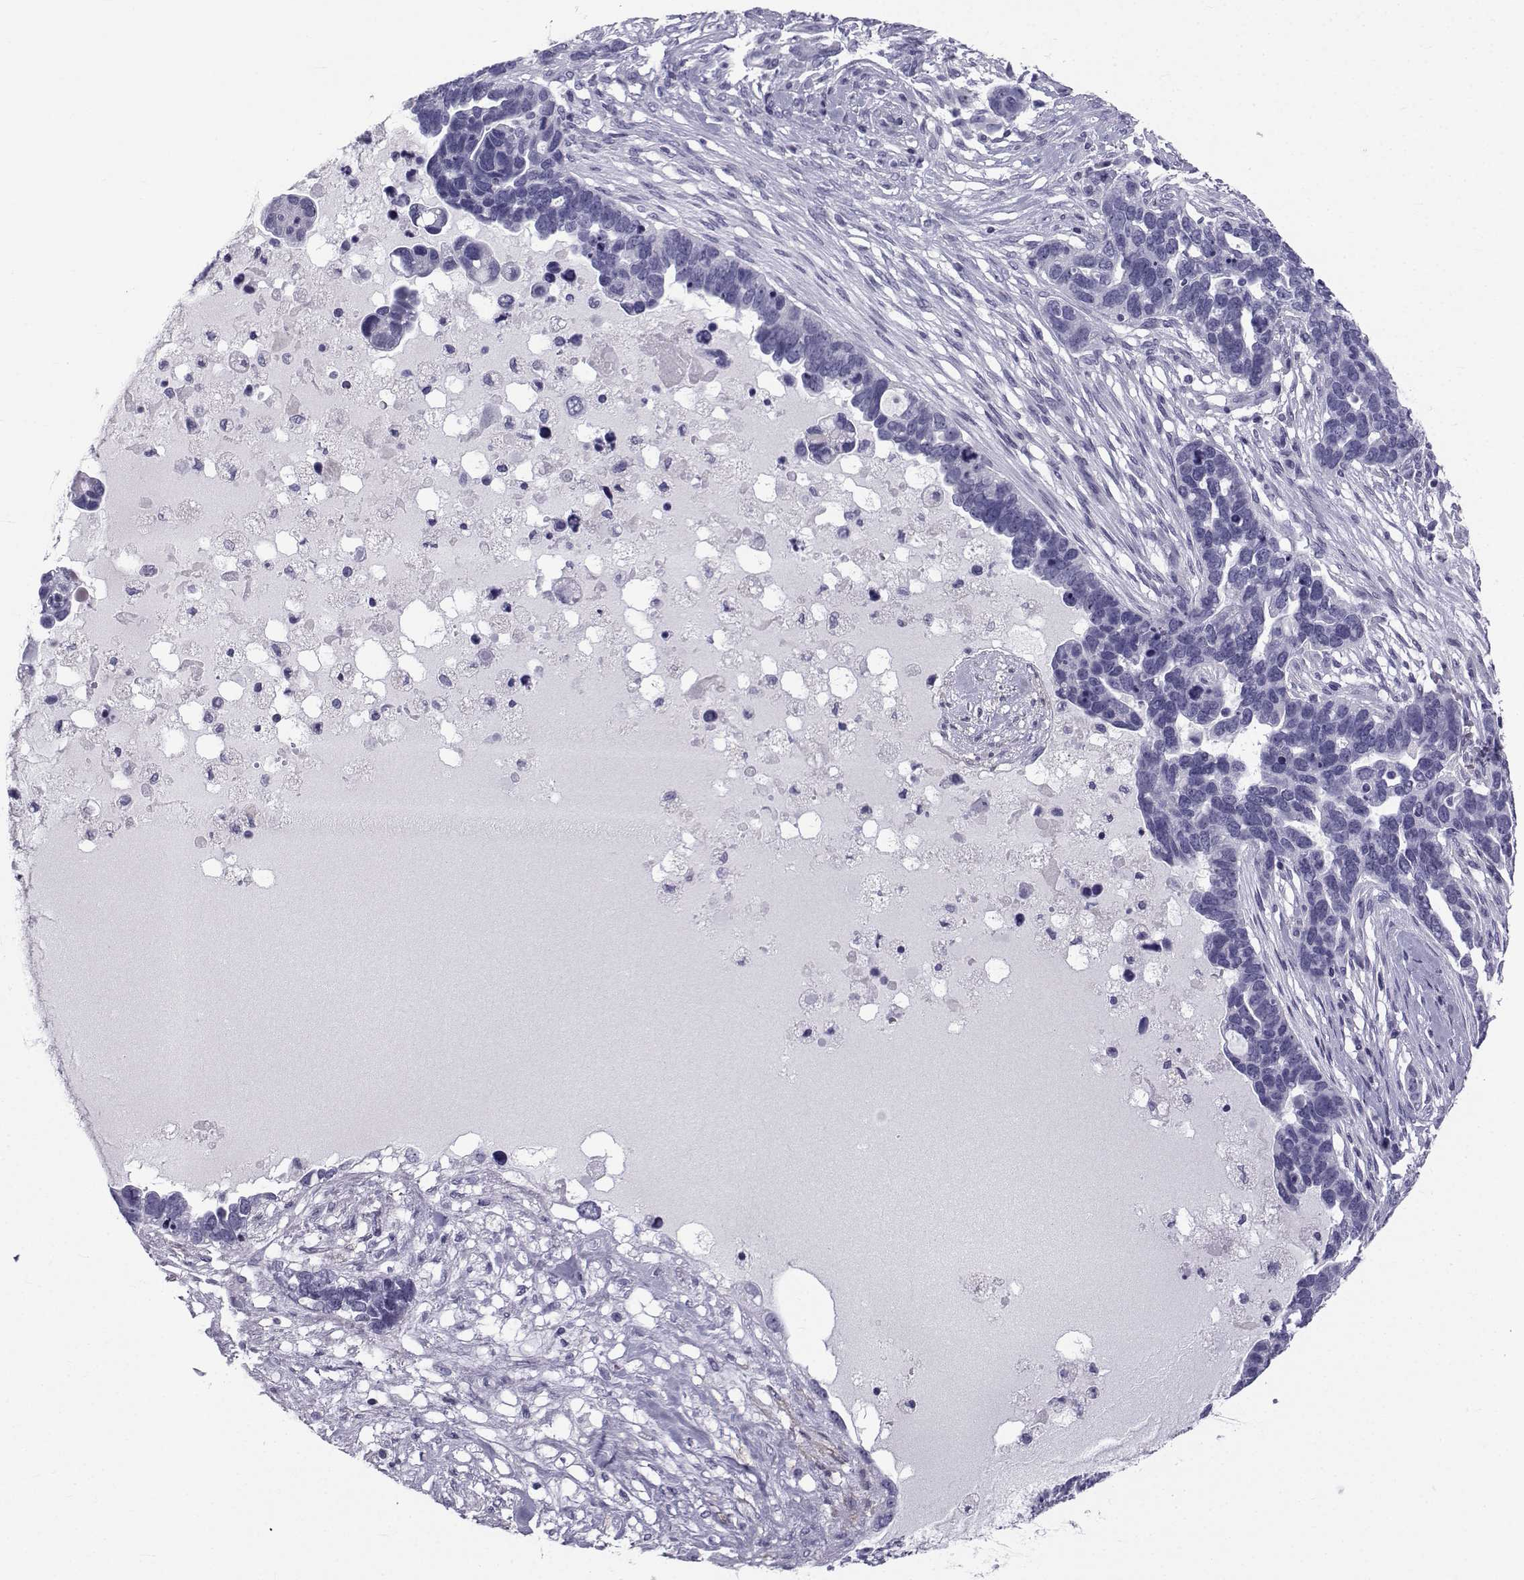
{"staining": {"intensity": "negative", "quantity": "none", "location": "none"}, "tissue": "ovarian cancer", "cell_type": "Tumor cells", "image_type": "cancer", "snomed": [{"axis": "morphology", "description": "Cystadenocarcinoma, serous, NOS"}, {"axis": "topography", "description": "Ovary"}], "caption": "High power microscopy micrograph of an IHC micrograph of ovarian cancer (serous cystadenocarcinoma), revealing no significant staining in tumor cells.", "gene": "SPANXD", "patient": {"sex": "female", "age": 54}}